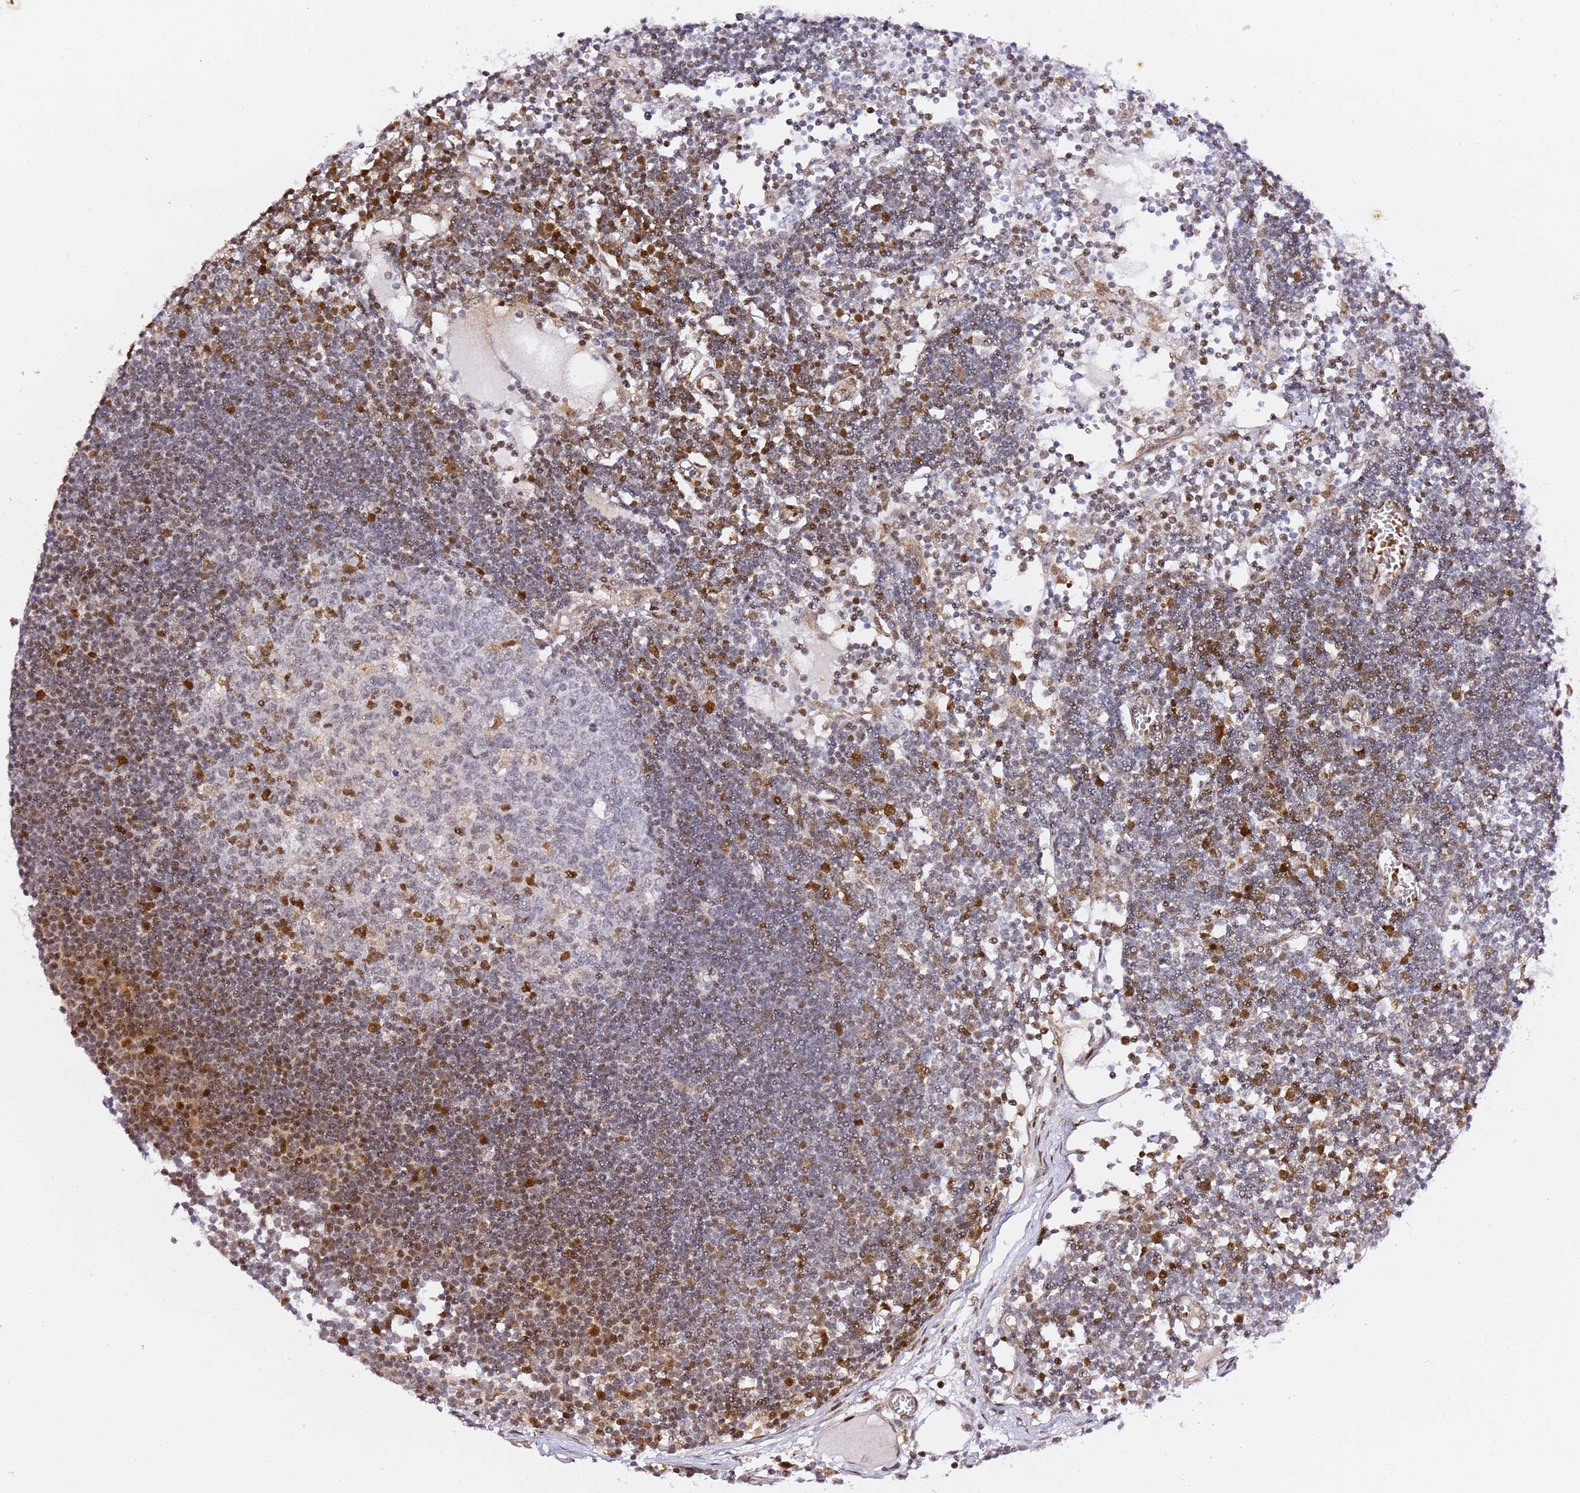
{"staining": {"intensity": "strong", "quantity": "<25%", "location": "nuclear"}, "tissue": "lymph node", "cell_type": "Germinal center cells", "image_type": "normal", "snomed": [{"axis": "morphology", "description": "Normal tissue, NOS"}, {"axis": "topography", "description": "Lymph node"}], "caption": "A brown stain highlights strong nuclear expression of a protein in germinal center cells of benign lymph node.", "gene": "GBP2", "patient": {"sex": "female", "age": 11}}